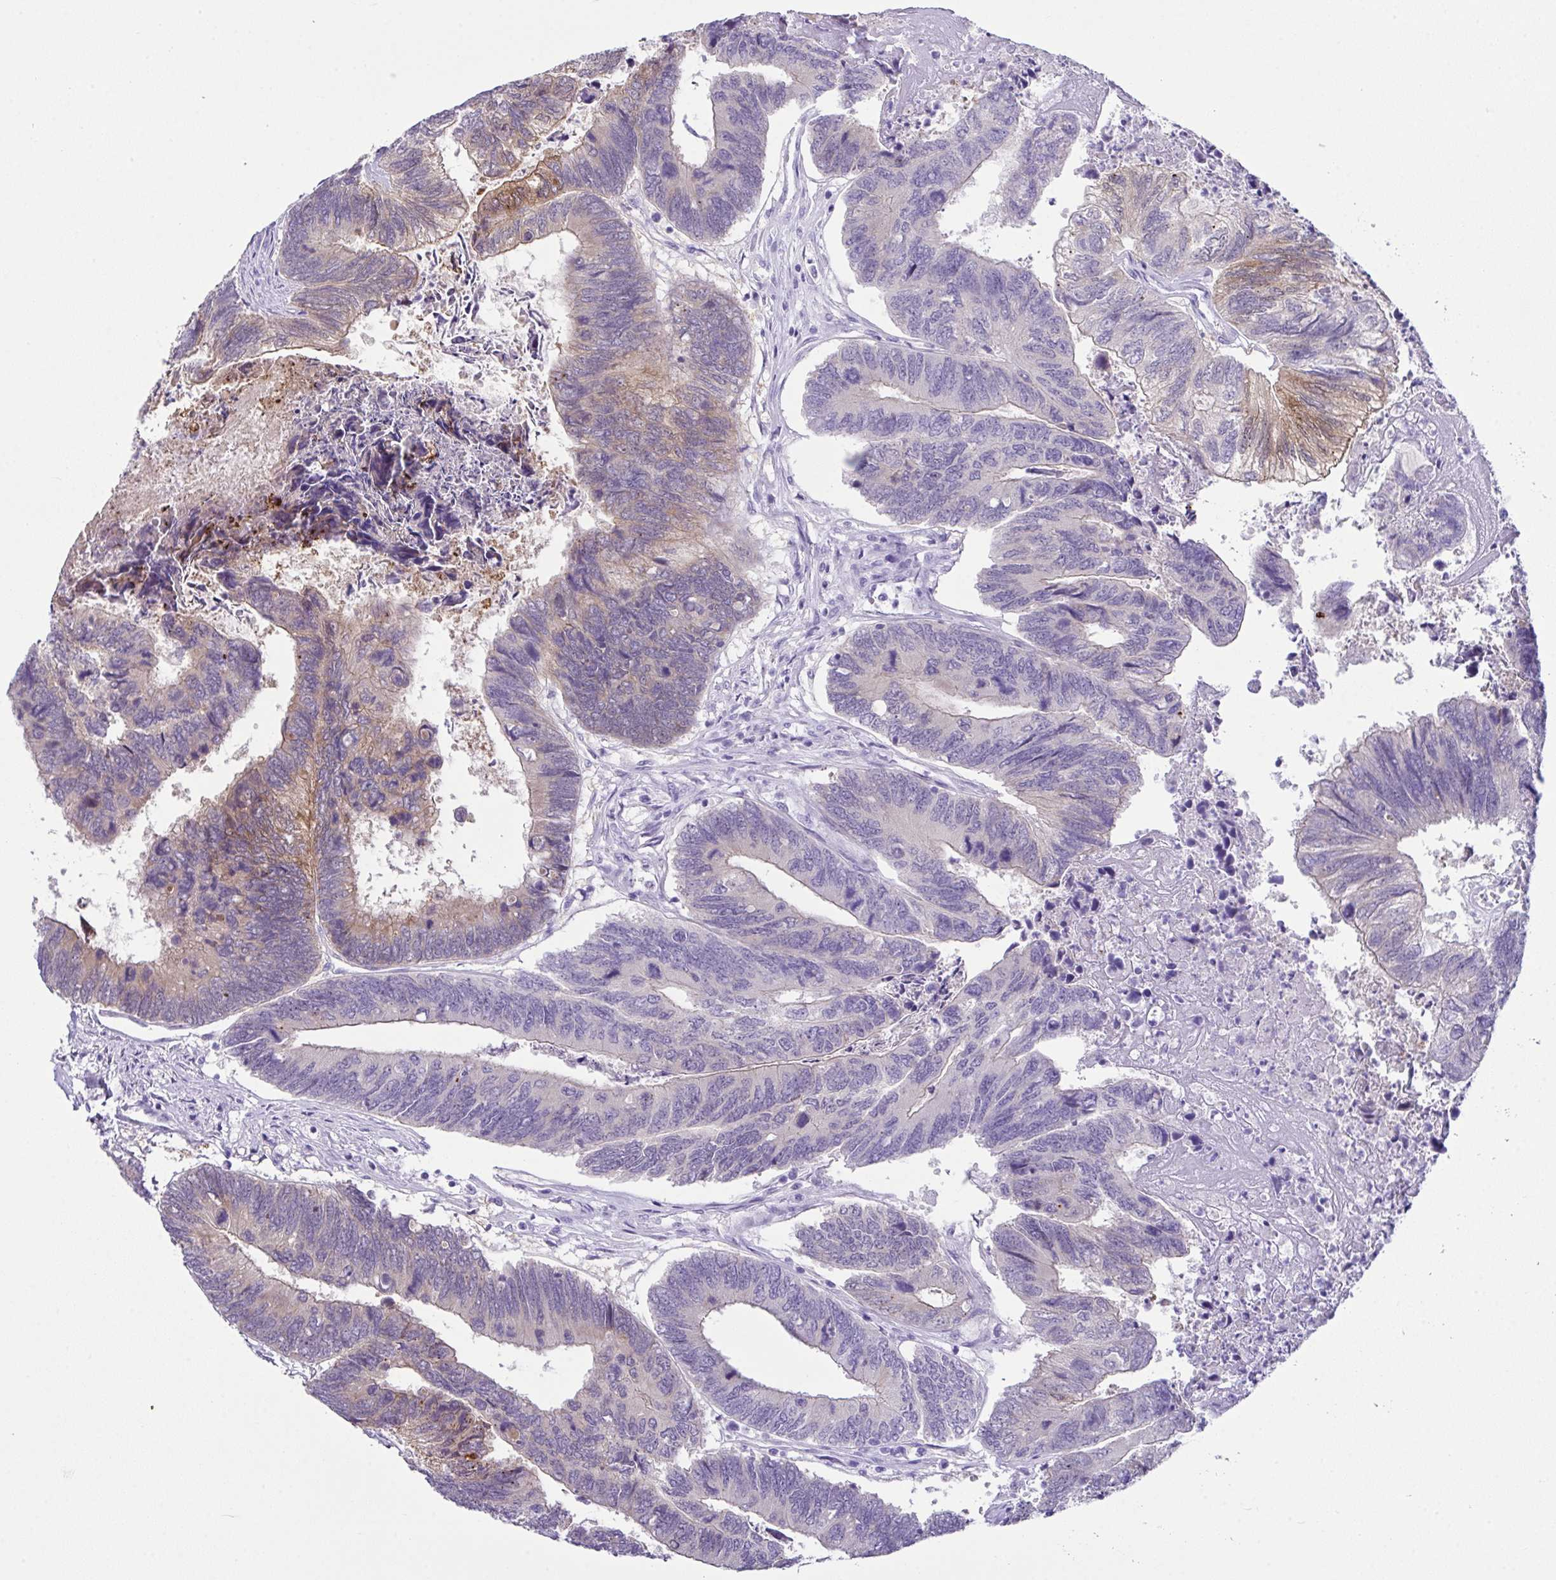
{"staining": {"intensity": "weak", "quantity": "<25%", "location": "cytoplasmic/membranous"}, "tissue": "colorectal cancer", "cell_type": "Tumor cells", "image_type": "cancer", "snomed": [{"axis": "morphology", "description": "Adenocarcinoma, NOS"}, {"axis": "topography", "description": "Colon"}], "caption": "Histopathology image shows no protein positivity in tumor cells of colorectal cancer (adenocarcinoma) tissue. (Stains: DAB (3,3'-diaminobenzidine) immunohistochemistry with hematoxylin counter stain, Microscopy: brightfield microscopy at high magnification).", "gene": "LGALS4", "patient": {"sex": "female", "age": 67}}